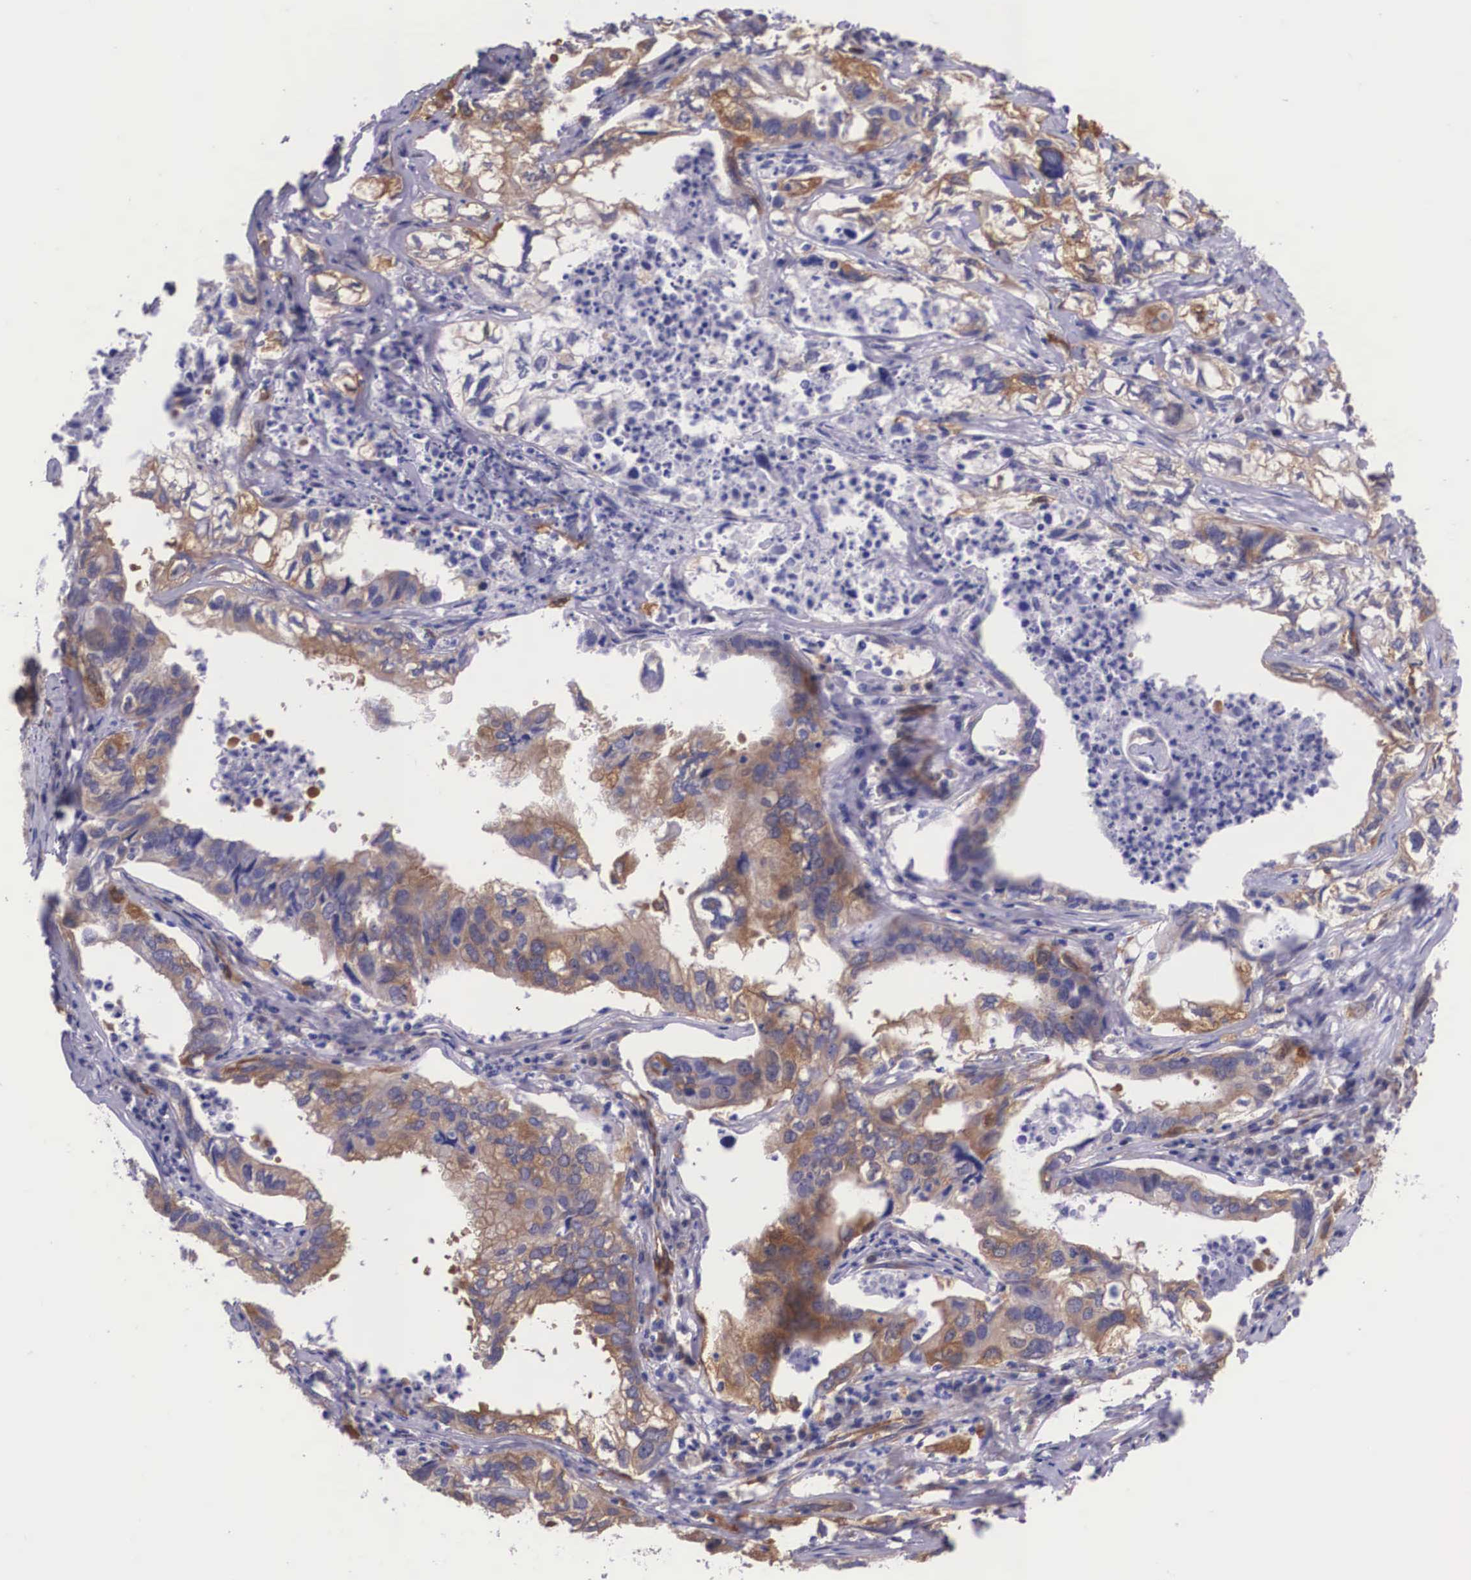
{"staining": {"intensity": "moderate", "quantity": "25%-75%", "location": "cytoplasmic/membranous"}, "tissue": "lung cancer", "cell_type": "Tumor cells", "image_type": "cancer", "snomed": [{"axis": "morphology", "description": "Adenocarcinoma, NOS"}, {"axis": "topography", "description": "Lung"}], "caption": "A brown stain shows moderate cytoplasmic/membranous positivity of a protein in adenocarcinoma (lung) tumor cells.", "gene": "BCAR1", "patient": {"sex": "male", "age": 48}}